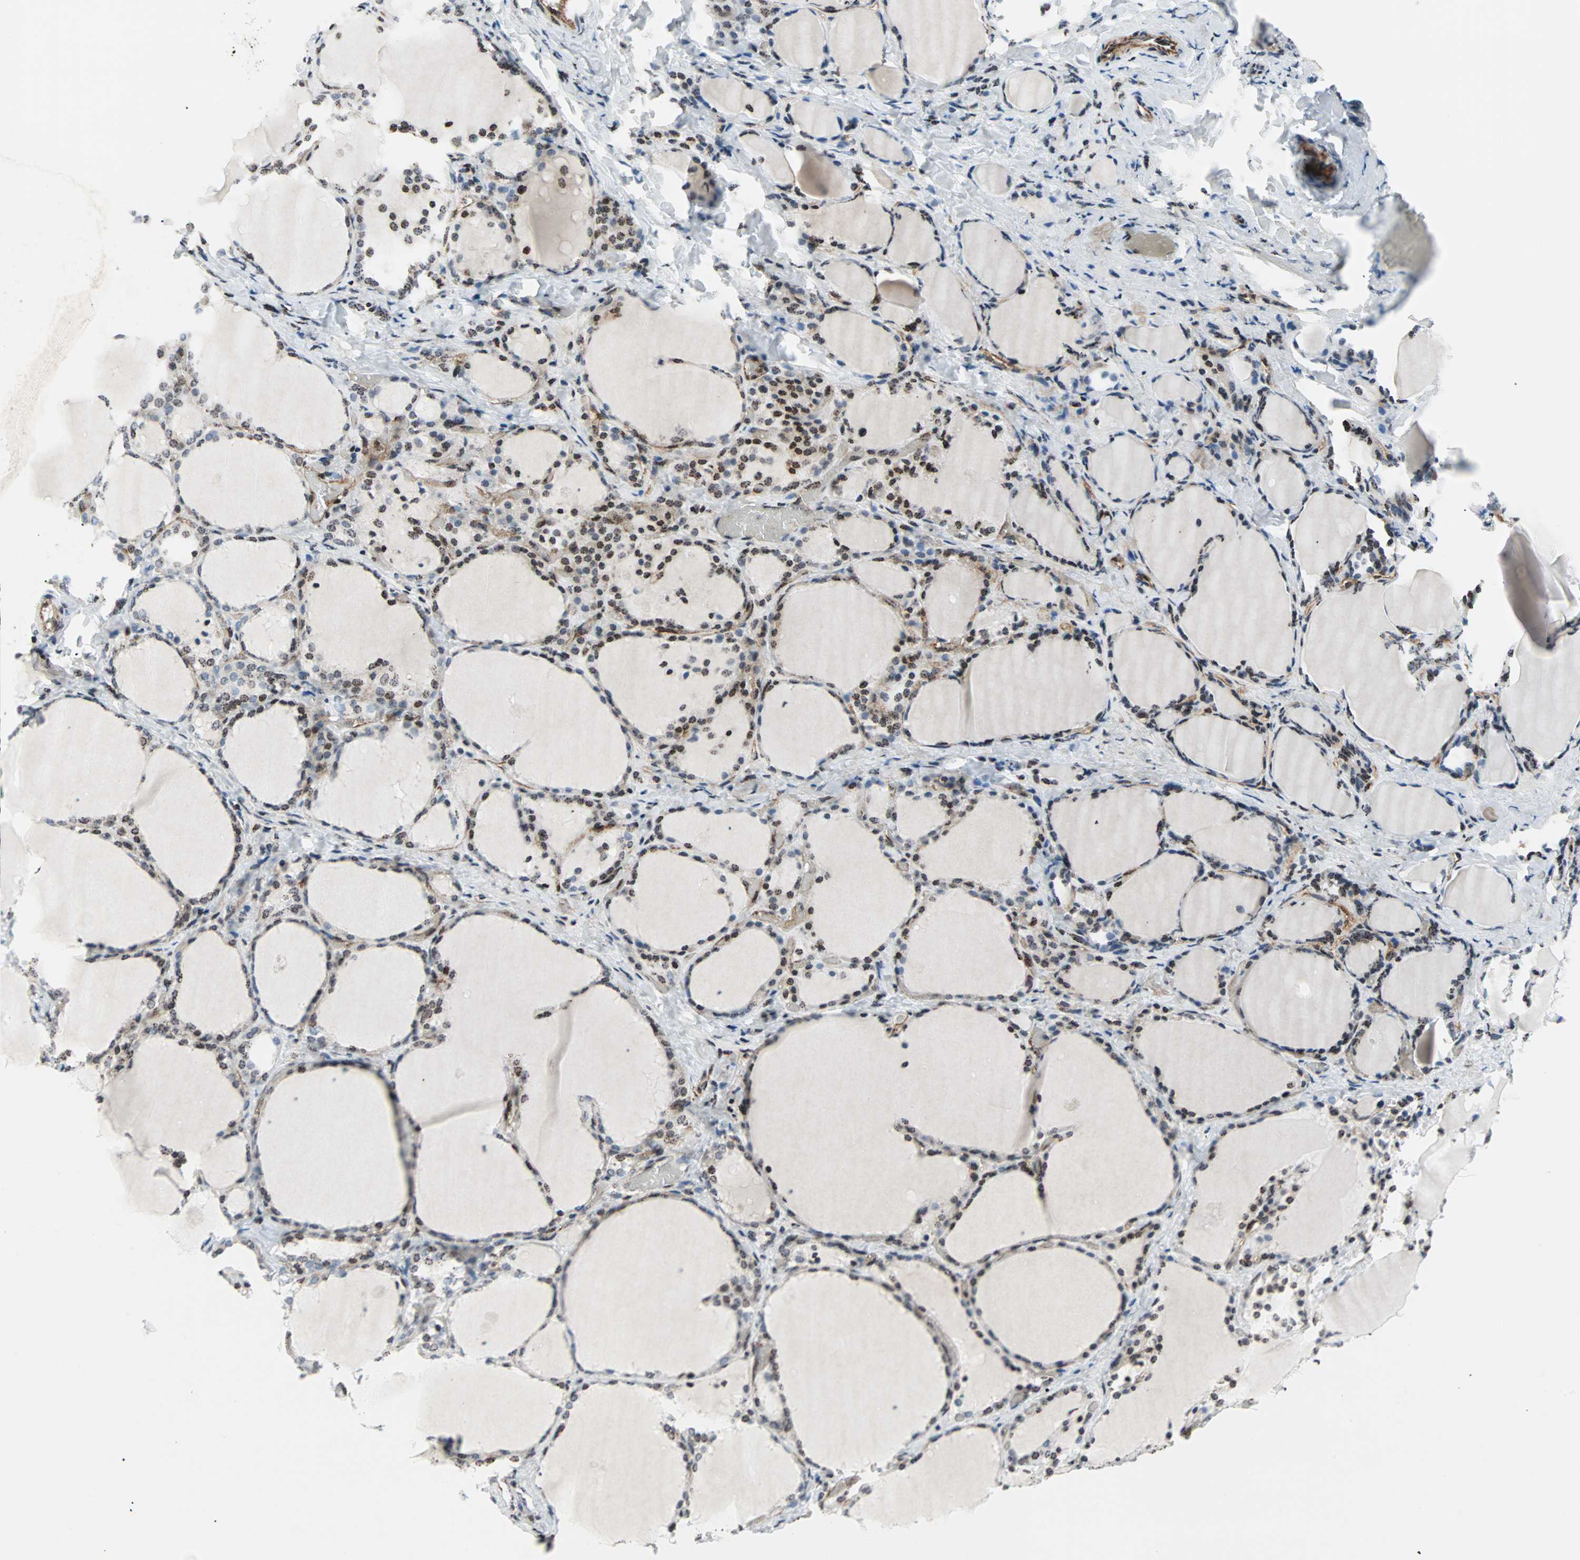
{"staining": {"intensity": "weak", "quantity": "25%-75%", "location": "nuclear"}, "tissue": "thyroid gland", "cell_type": "Glandular cells", "image_type": "normal", "snomed": [{"axis": "morphology", "description": "Normal tissue, NOS"}, {"axis": "morphology", "description": "Papillary adenocarcinoma, NOS"}, {"axis": "topography", "description": "Thyroid gland"}], "caption": "The histopathology image displays immunohistochemical staining of unremarkable thyroid gland. There is weak nuclear staining is appreciated in about 25%-75% of glandular cells. (brown staining indicates protein expression, while blue staining denotes nuclei).", "gene": "CENPA", "patient": {"sex": "female", "age": 30}}